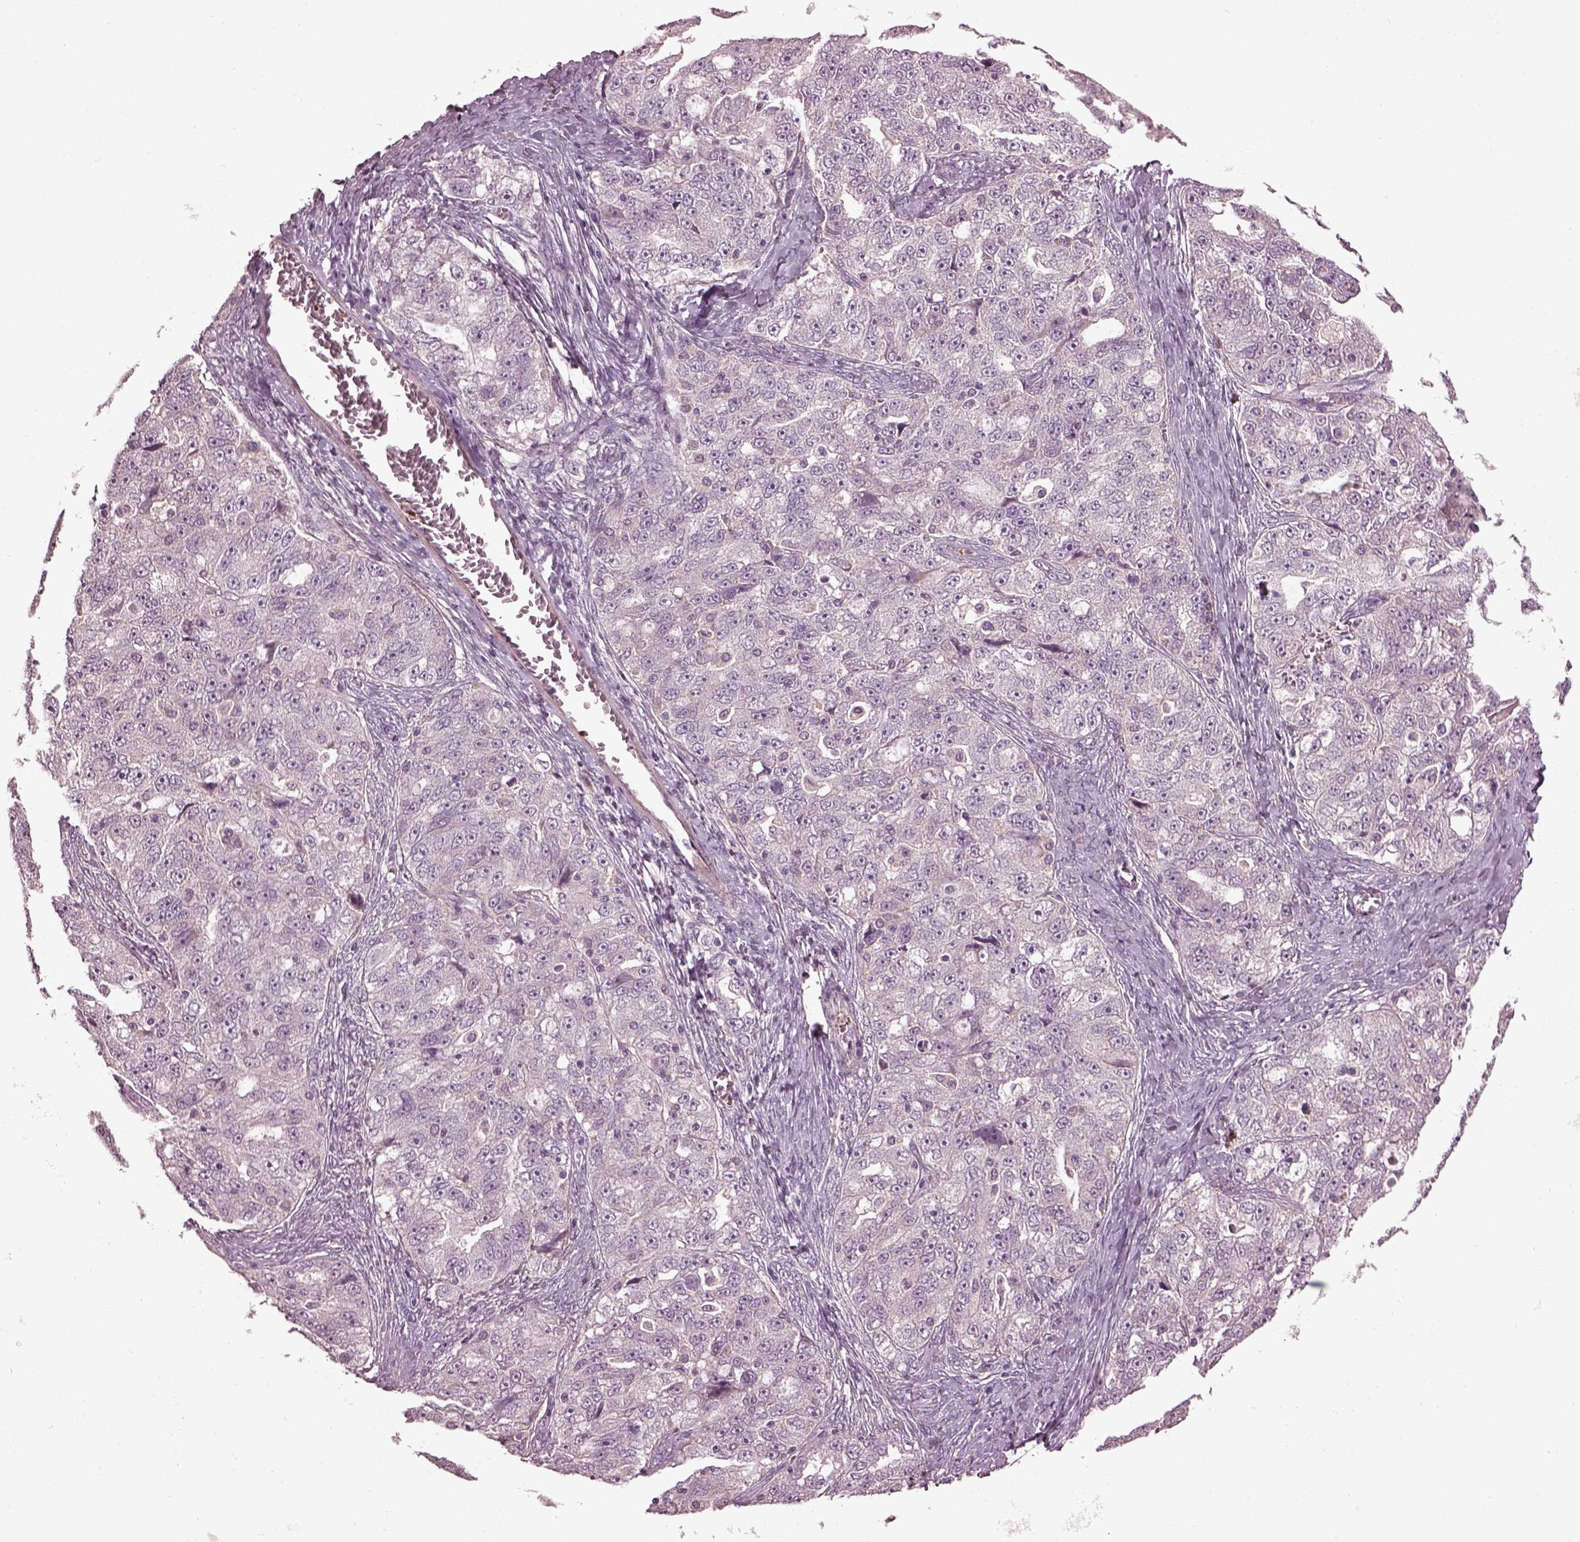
{"staining": {"intensity": "negative", "quantity": "none", "location": "none"}, "tissue": "ovarian cancer", "cell_type": "Tumor cells", "image_type": "cancer", "snomed": [{"axis": "morphology", "description": "Cystadenocarcinoma, serous, NOS"}, {"axis": "topography", "description": "Ovary"}], "caption": "Tumor cells show no significant staining in ovarian cancer.", "gene": "EFEMP1", "patient": {"sex": "female", "age": 51}}